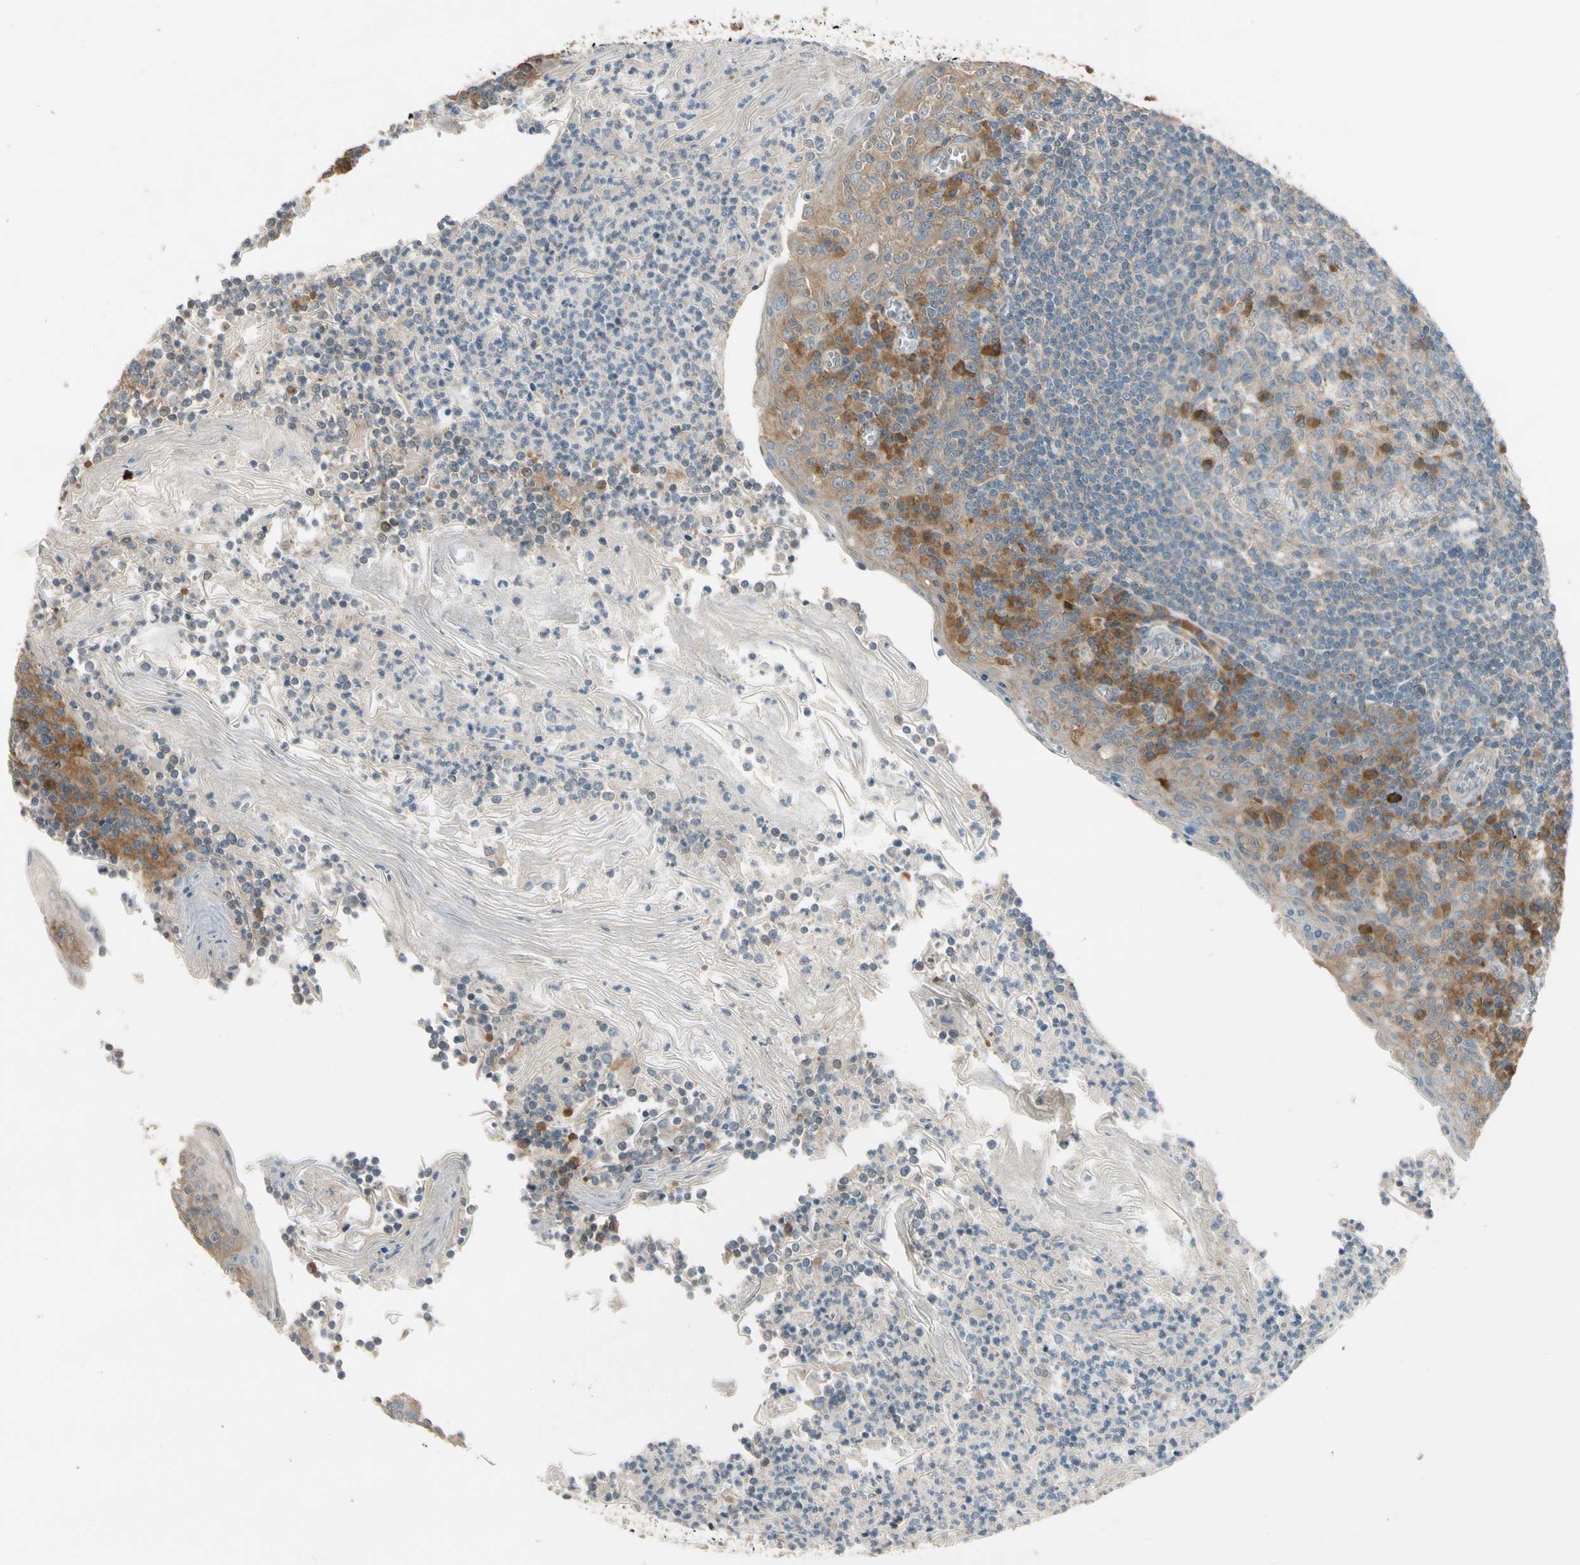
{"staining": {"intensity": "weak", "quantity": ">75%", "location": "cytoplasmic/membranous"}, "tissue": "tonsil", "cell_type": "Germinal center cells", "image_type": "normal", "snomed": [{"axis": "morphology", "description": "Normal tissue, NOS"}, {"axis": "topography", "description": "Tonsil"}], "caption": "Tonsil stained for a protein exhibits weak cytoplasmic/membranous positivity in germinal center cells. (brown staining indicates protein expression, while blue staining denotes nuclei).", "gene": "MST1R", "patient": {"sex": "male", "age": 31}}